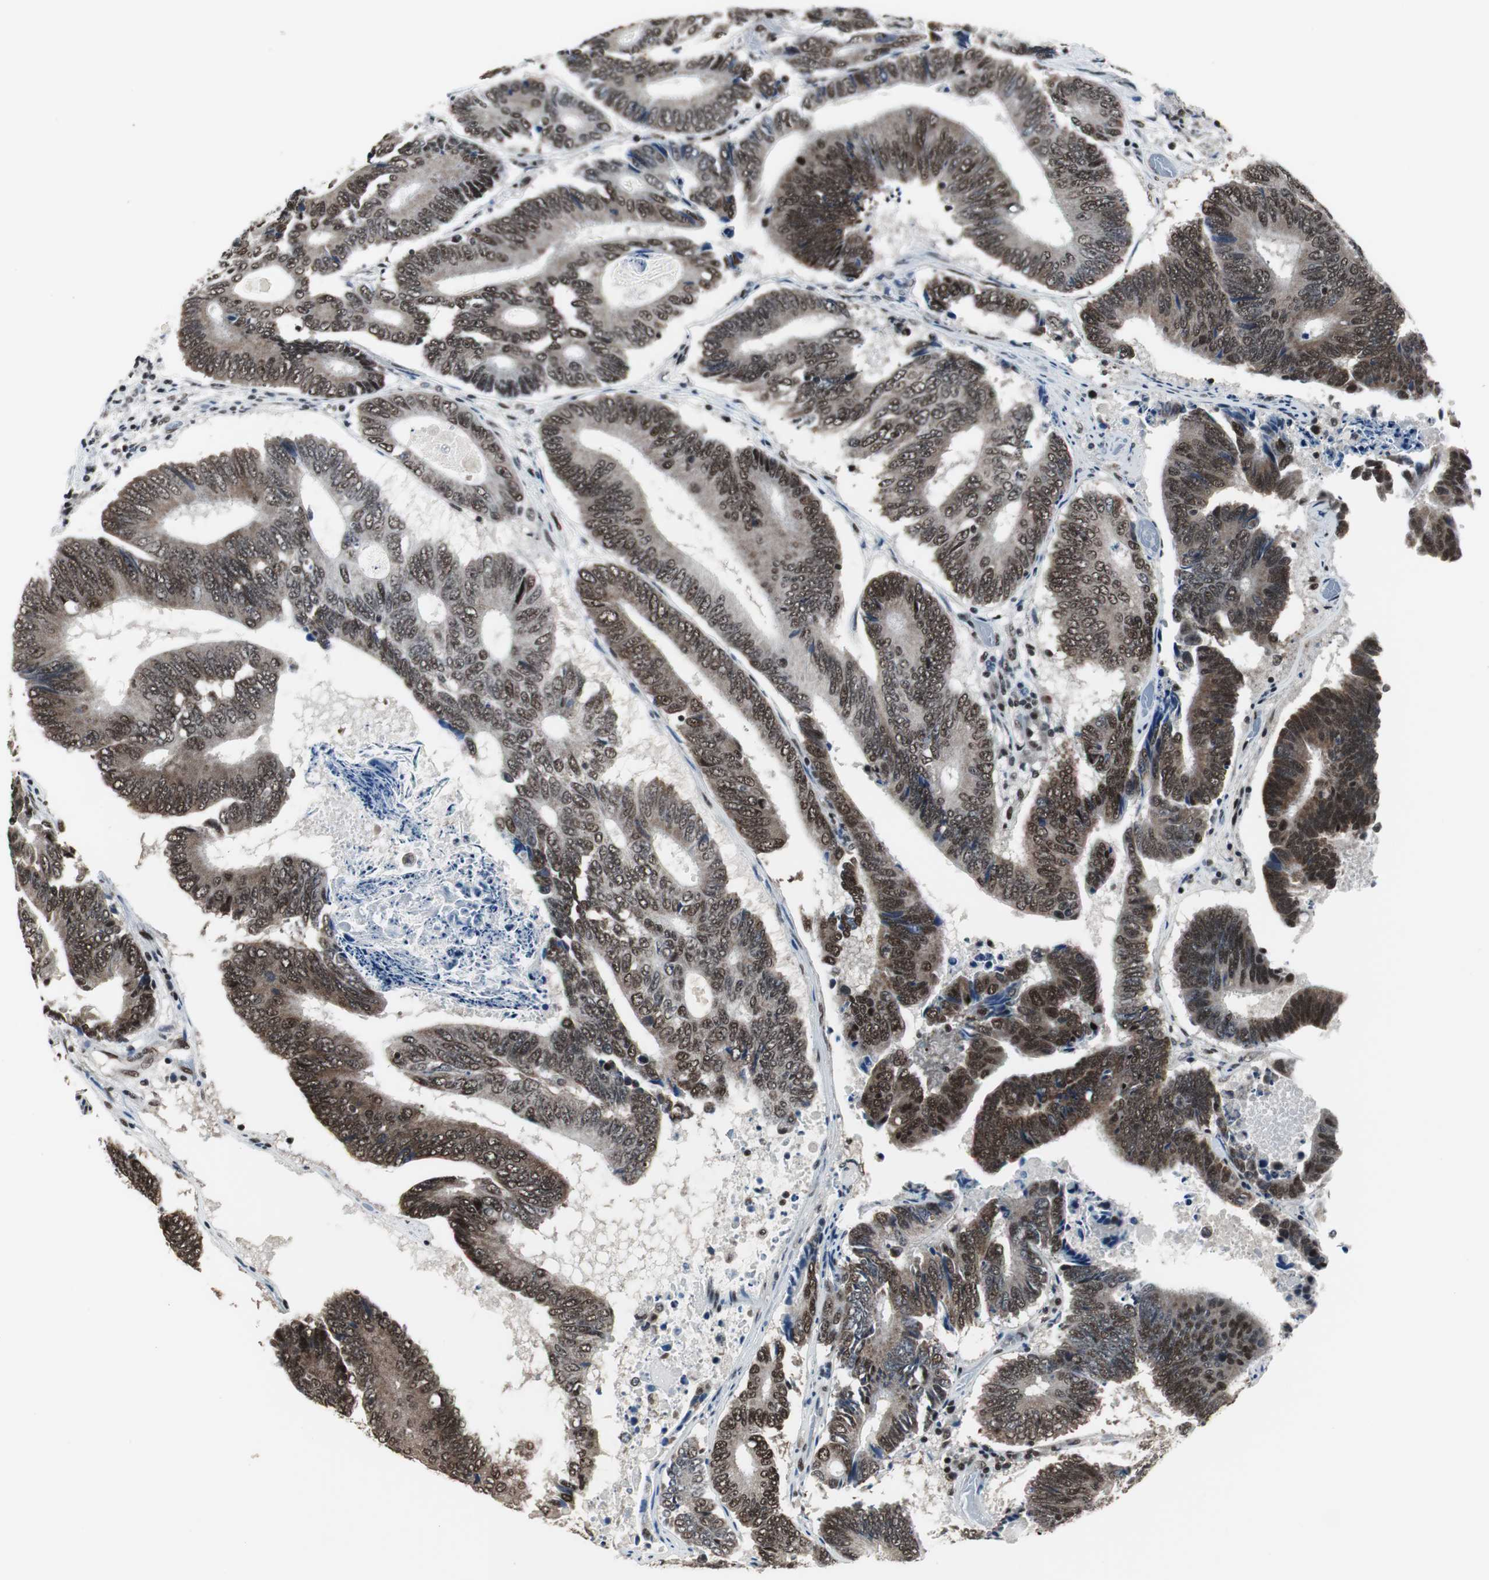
{"staining": {"intensity": "strong", "quantity": ">75%", "location": "nuclear"}, "tissue": "colorectal cancer", "cell_type": "Tumor cells", "image_type": "cancer", "snomed": [{"axis": "morphology", "description": "Adenocarcinoma, NOS"}, {"axis": "topography", "description": "Colon"}], "caption": "Protein analysis of adenocarcinoma (colorectal) tissue reveals strong nuclear positivity in approximately >75% of tumor cells. (DAB (3,3'-diaminobenzidine) IHC, brown staining for protein, blue staining for nuclei).", "gene": "CDK9", "patient": {"sex": "female", "age": 78}}